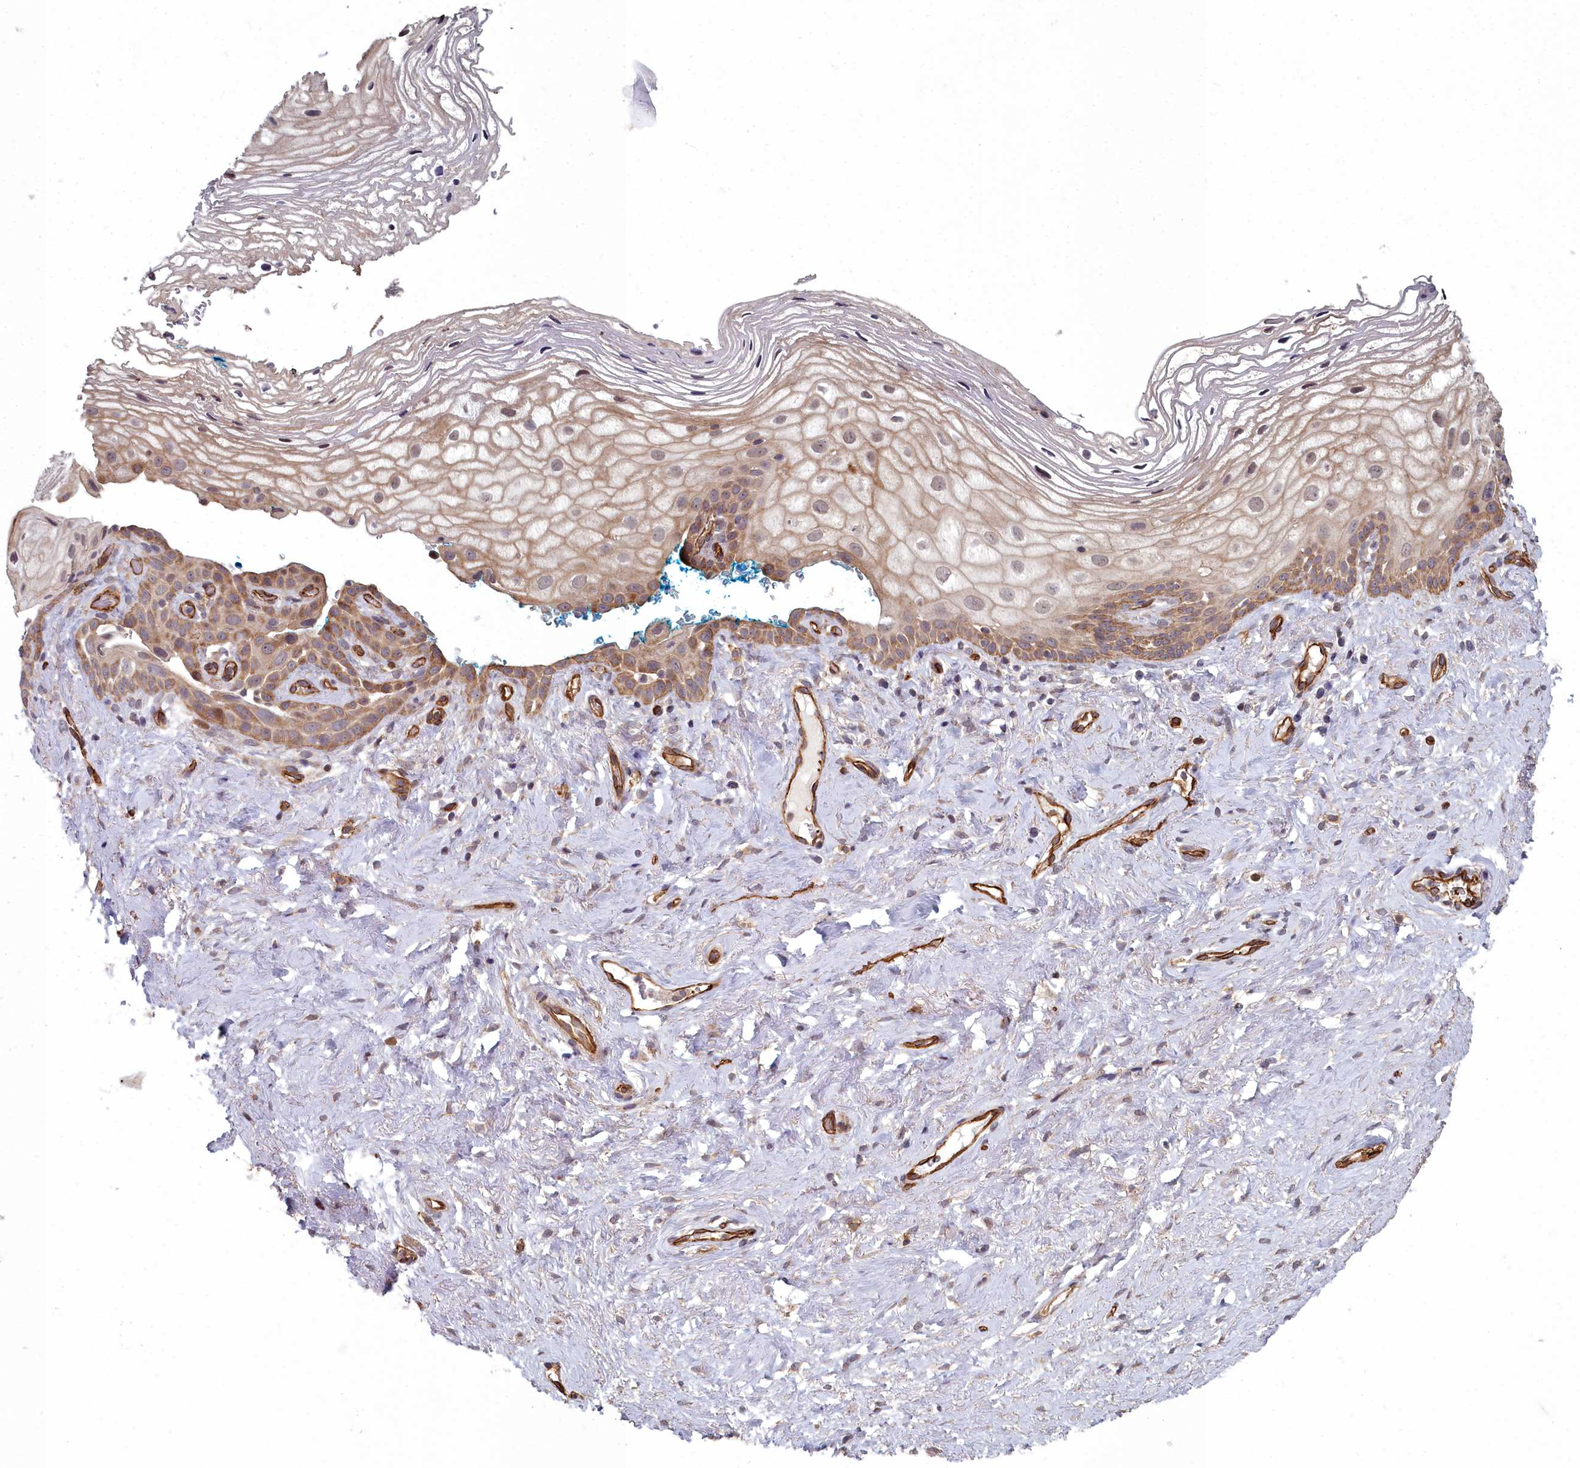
{"staining": {"intensity": "moderate", "quantity": ">75%", "location": "cytoplasmic/membranous,nuclear"}, "tissue": "vagina", "cell_type": "Squamous epithelial cells", "image_type": "normal", "snomed": [{"axis": "morphology", "description": "Normal tissue, NOS"}, {"axis": "morphology", "description": "Adenocarcinoma, NOS"}, {"axis": "topography", "description": "Rectum"}, {"axis": "topography", "description": "Vagina"}], "caption": "A histopathology image of vagina stained for a protein exhibits moderate cytoplasmic/membranous,nuclear brown staining in squamous epithelial cells.", "gene": "TSPYL4", "patient": {"sex": "female", "age": 71}}